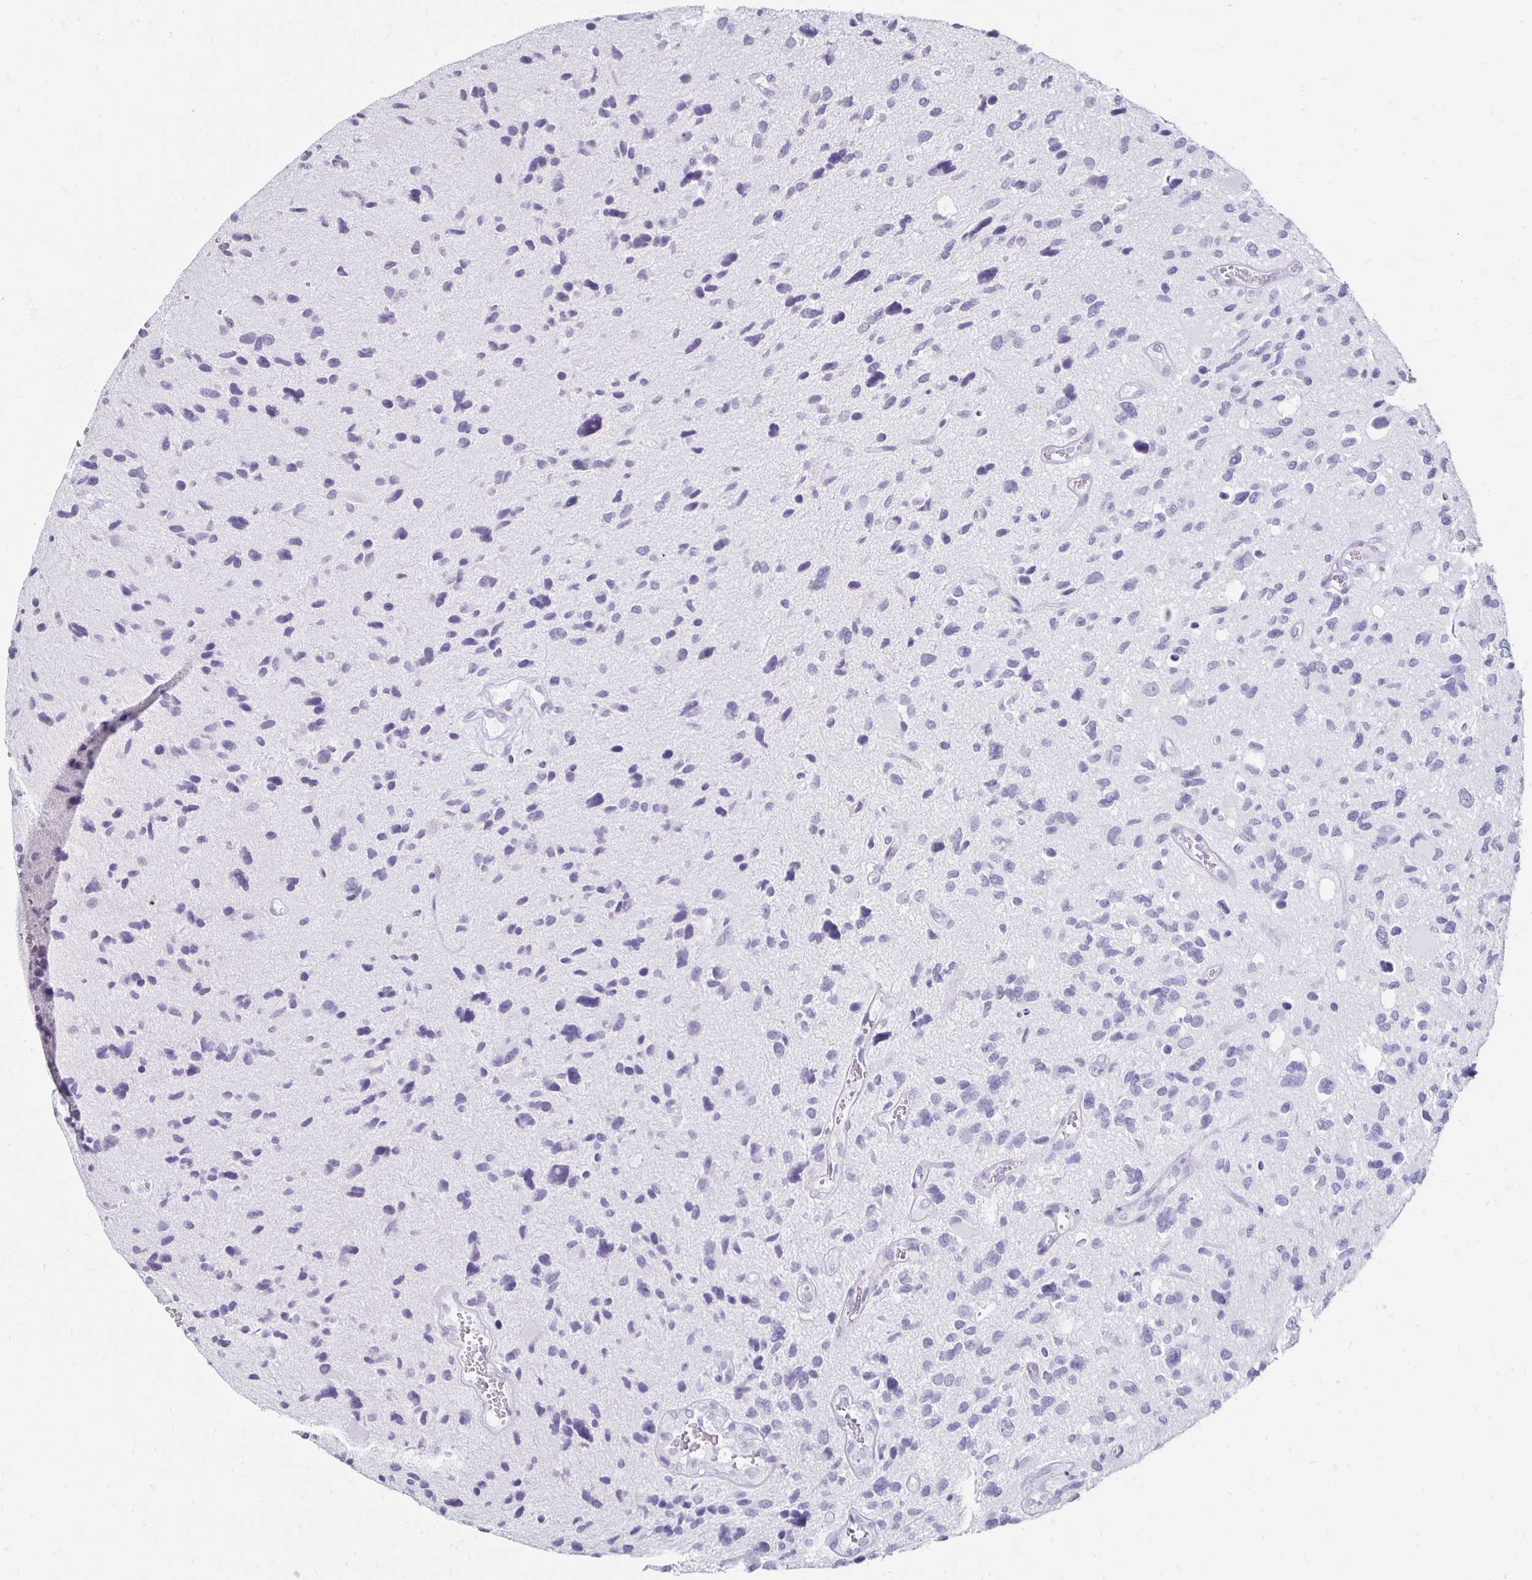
{"staining": {"intensity": "negative", "quantity": "none", "location": "none"}, "tissue": "glioma", "cell_type": "Tumor cells", "image_type": "cancer", "snomed": [{"axis": "morphology", "description": "Glioma, malignant, High grade"}, {"axis": "topography", "description": "Brain"}], "caption": "High-grade glioma (malignant) was stained to show a protein in brown. There is no significant positivity in tumor cells.", "gene": "TOMM34", "patient": {"sex": "female", "age": 11}}